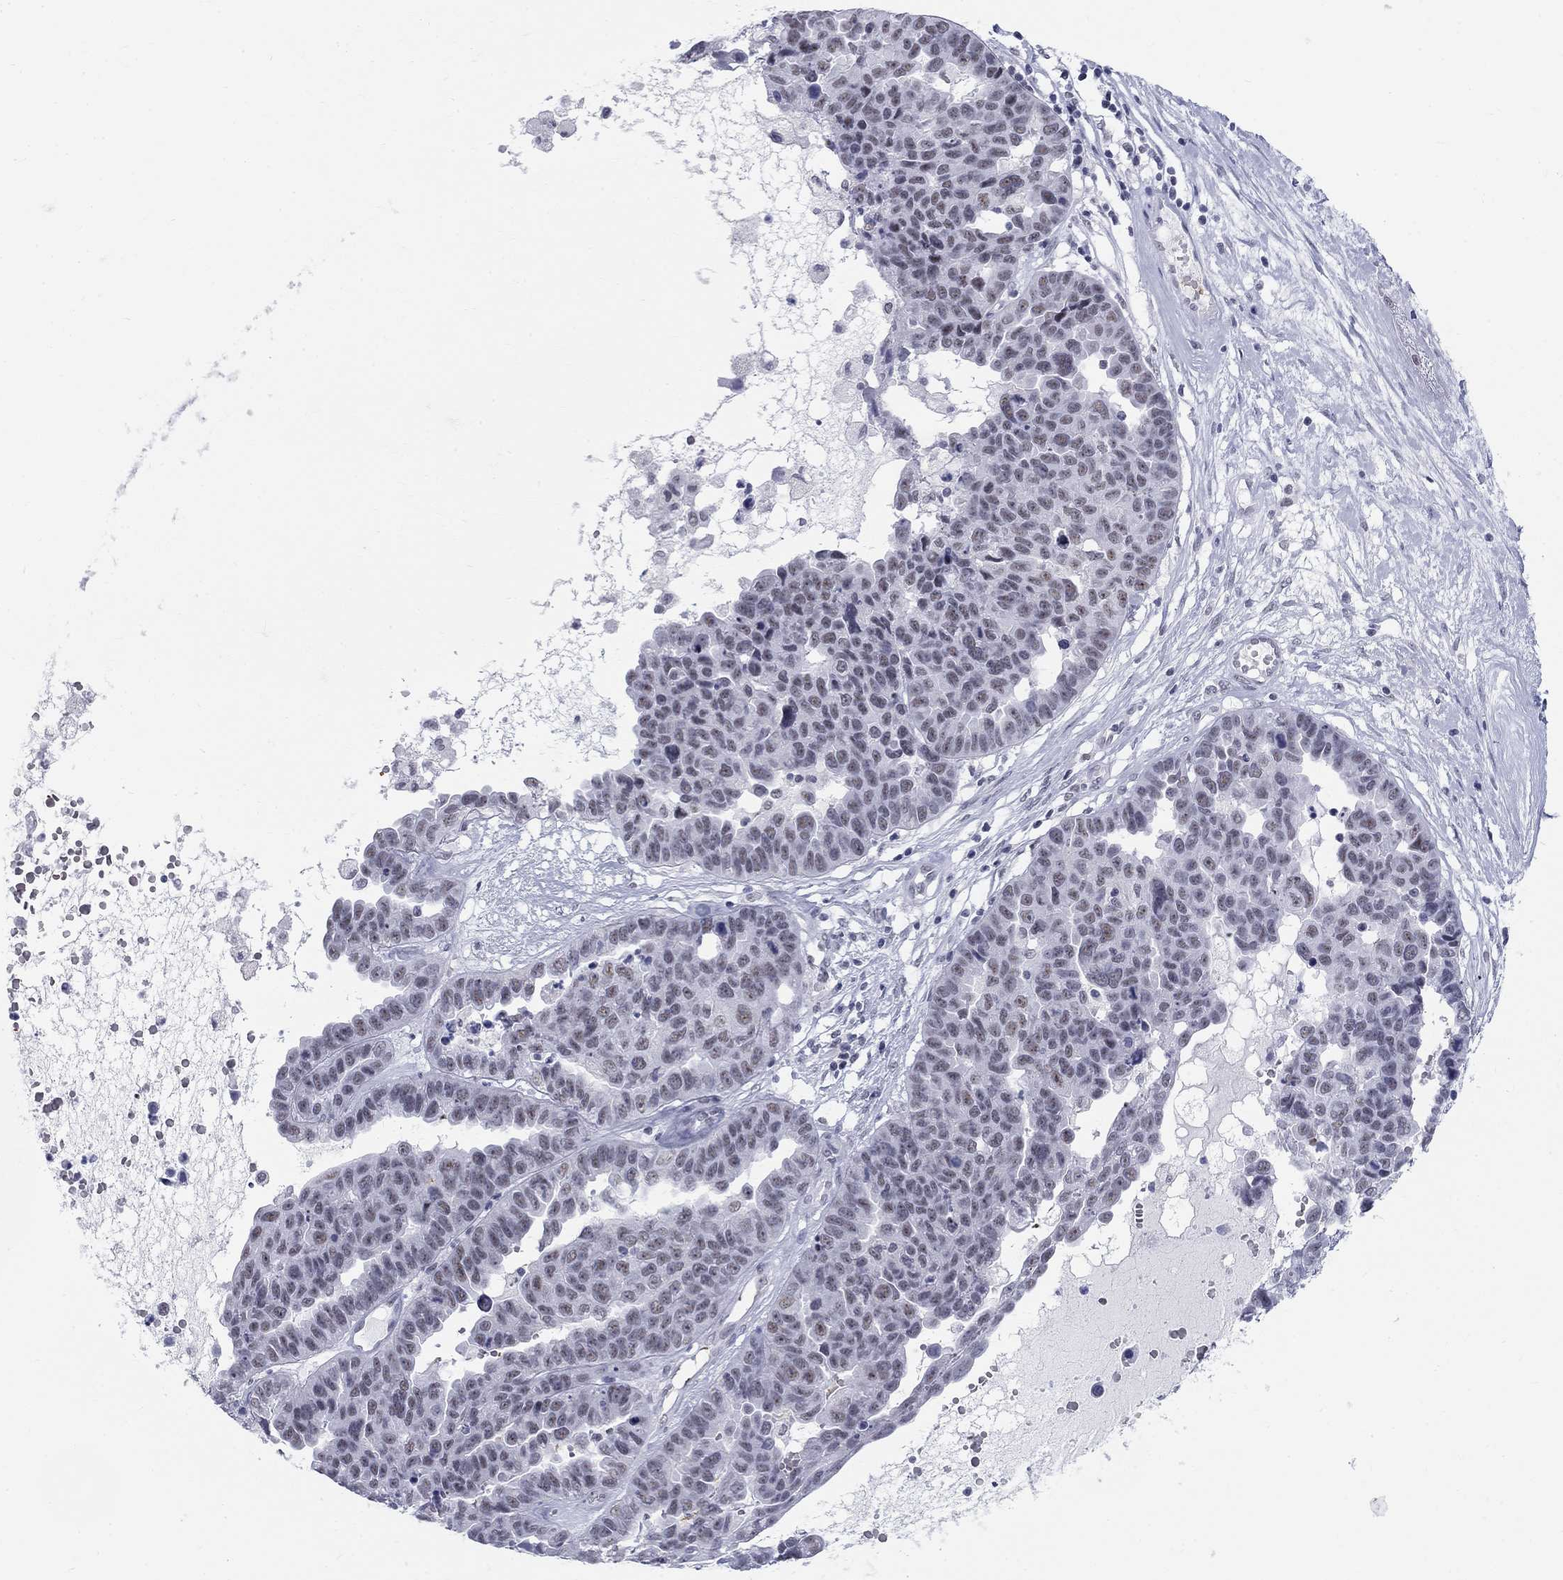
{"staining": {"intensity": "weak", "quantity": "<25%", "location": "nuclear"}, "tissue": "ovarian cancer", "cell_type": "Tumor cells", "image_type": "cancer", "snomed": [{"axis": "morphology", "description": "Cystadenocarcinoma, serous, NOS"}, {"axis": "topography", "description": "Ovary"}], "caption": "Human ovarian serous cystadenocarcinoma stained for a protein using IHC demonstrates no positivity in tumor cells.", "gene": "DMTN", "patient": {"sex": "female", "age": 87}}